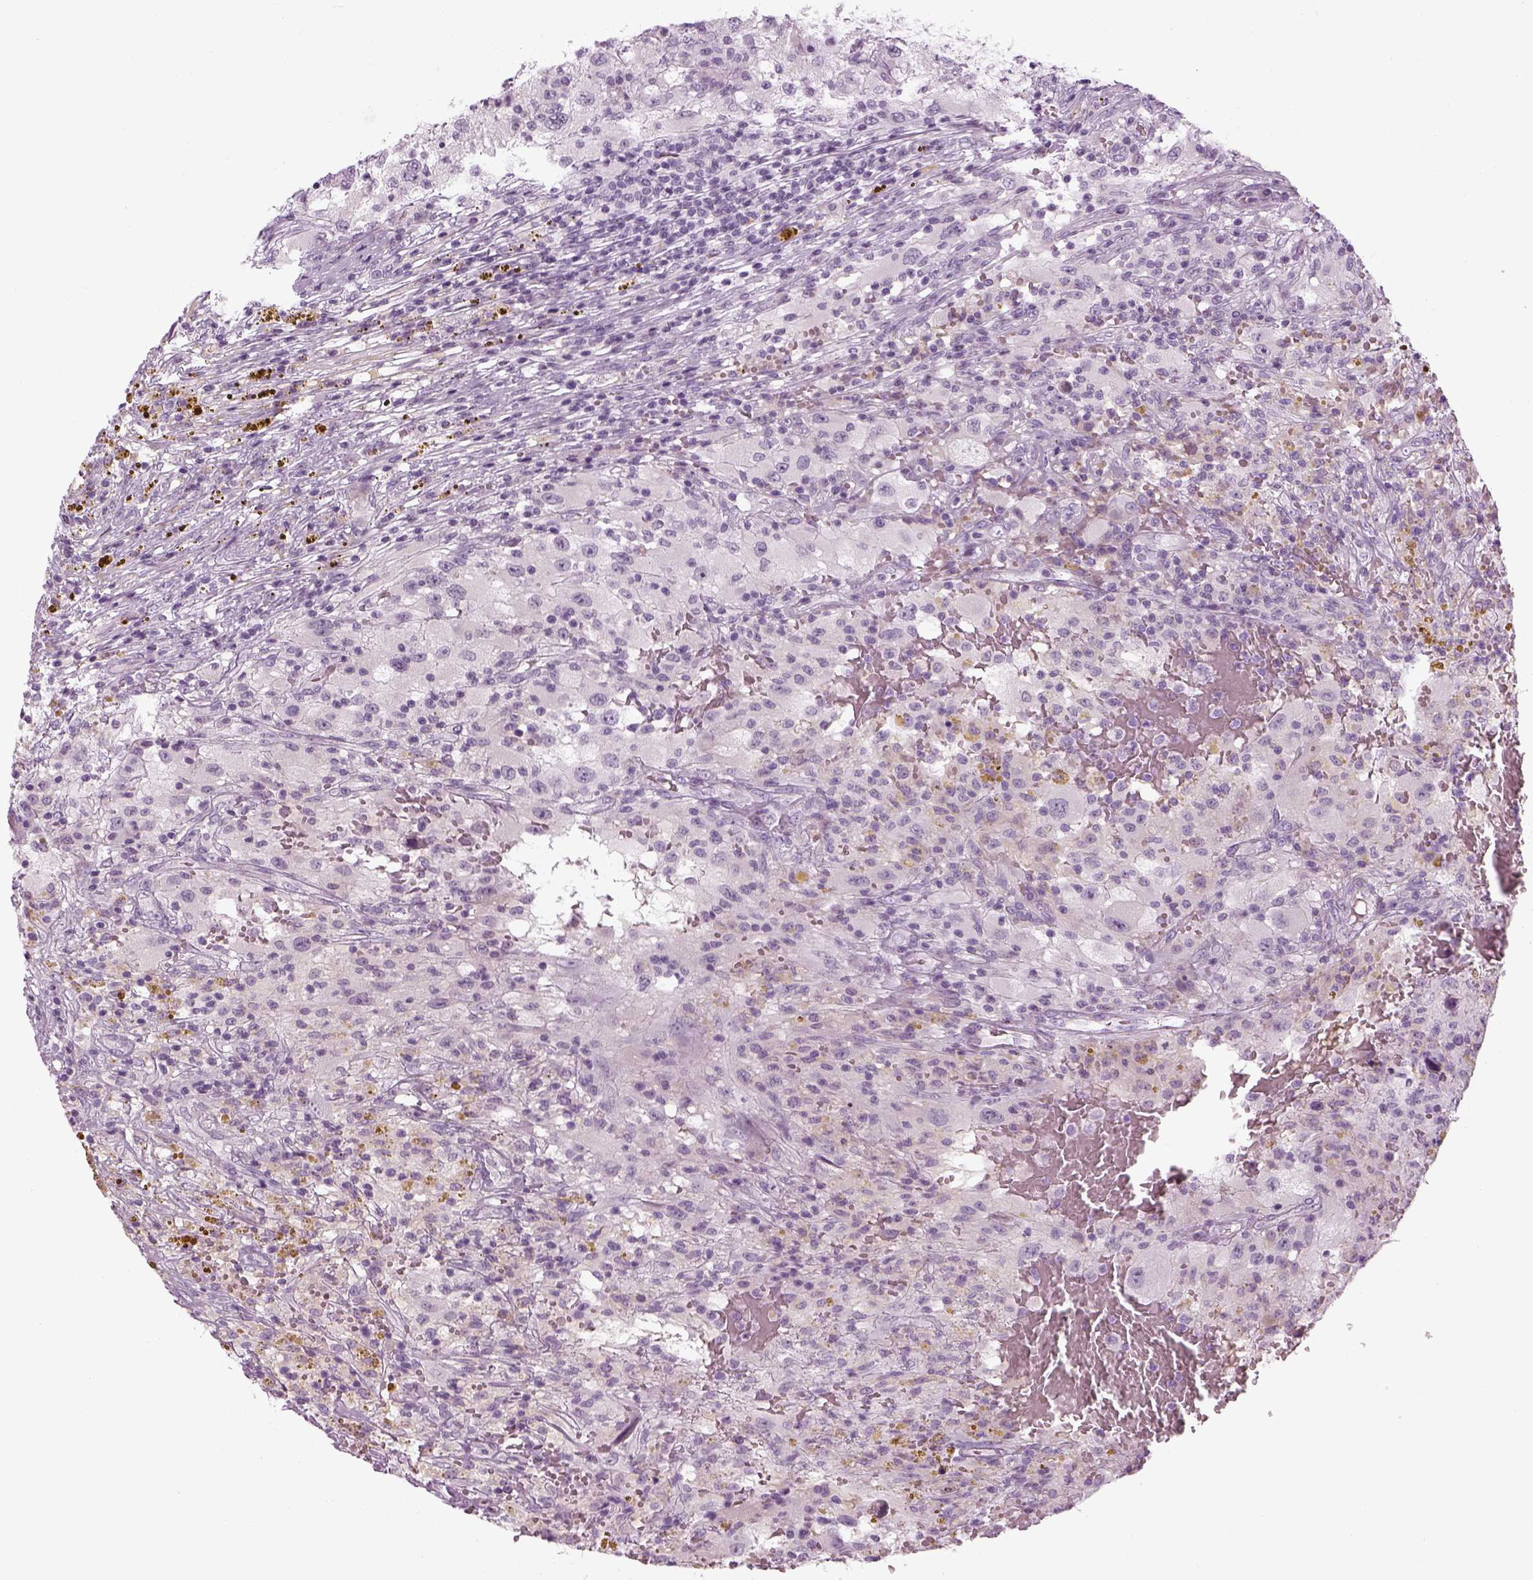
{"staining": {"intensity": "negative", "quantity": "none", "location": "none"}, "tissue": "renal cancer", "cell_type": "Tumor cells", "image_type": "cancer", "snomed": [{"axis": "morphology", "description": "Adenocarcinoma, NOS"}, {"axis": "topography", "description": "Kidney"}], "caption": "This is an immunohistochemistry photomicrograph of human renal cancer. There is no expression in tumor cells.", "gene": "LRRIQ3", "patient": {"sex": "female", "age": 67}}